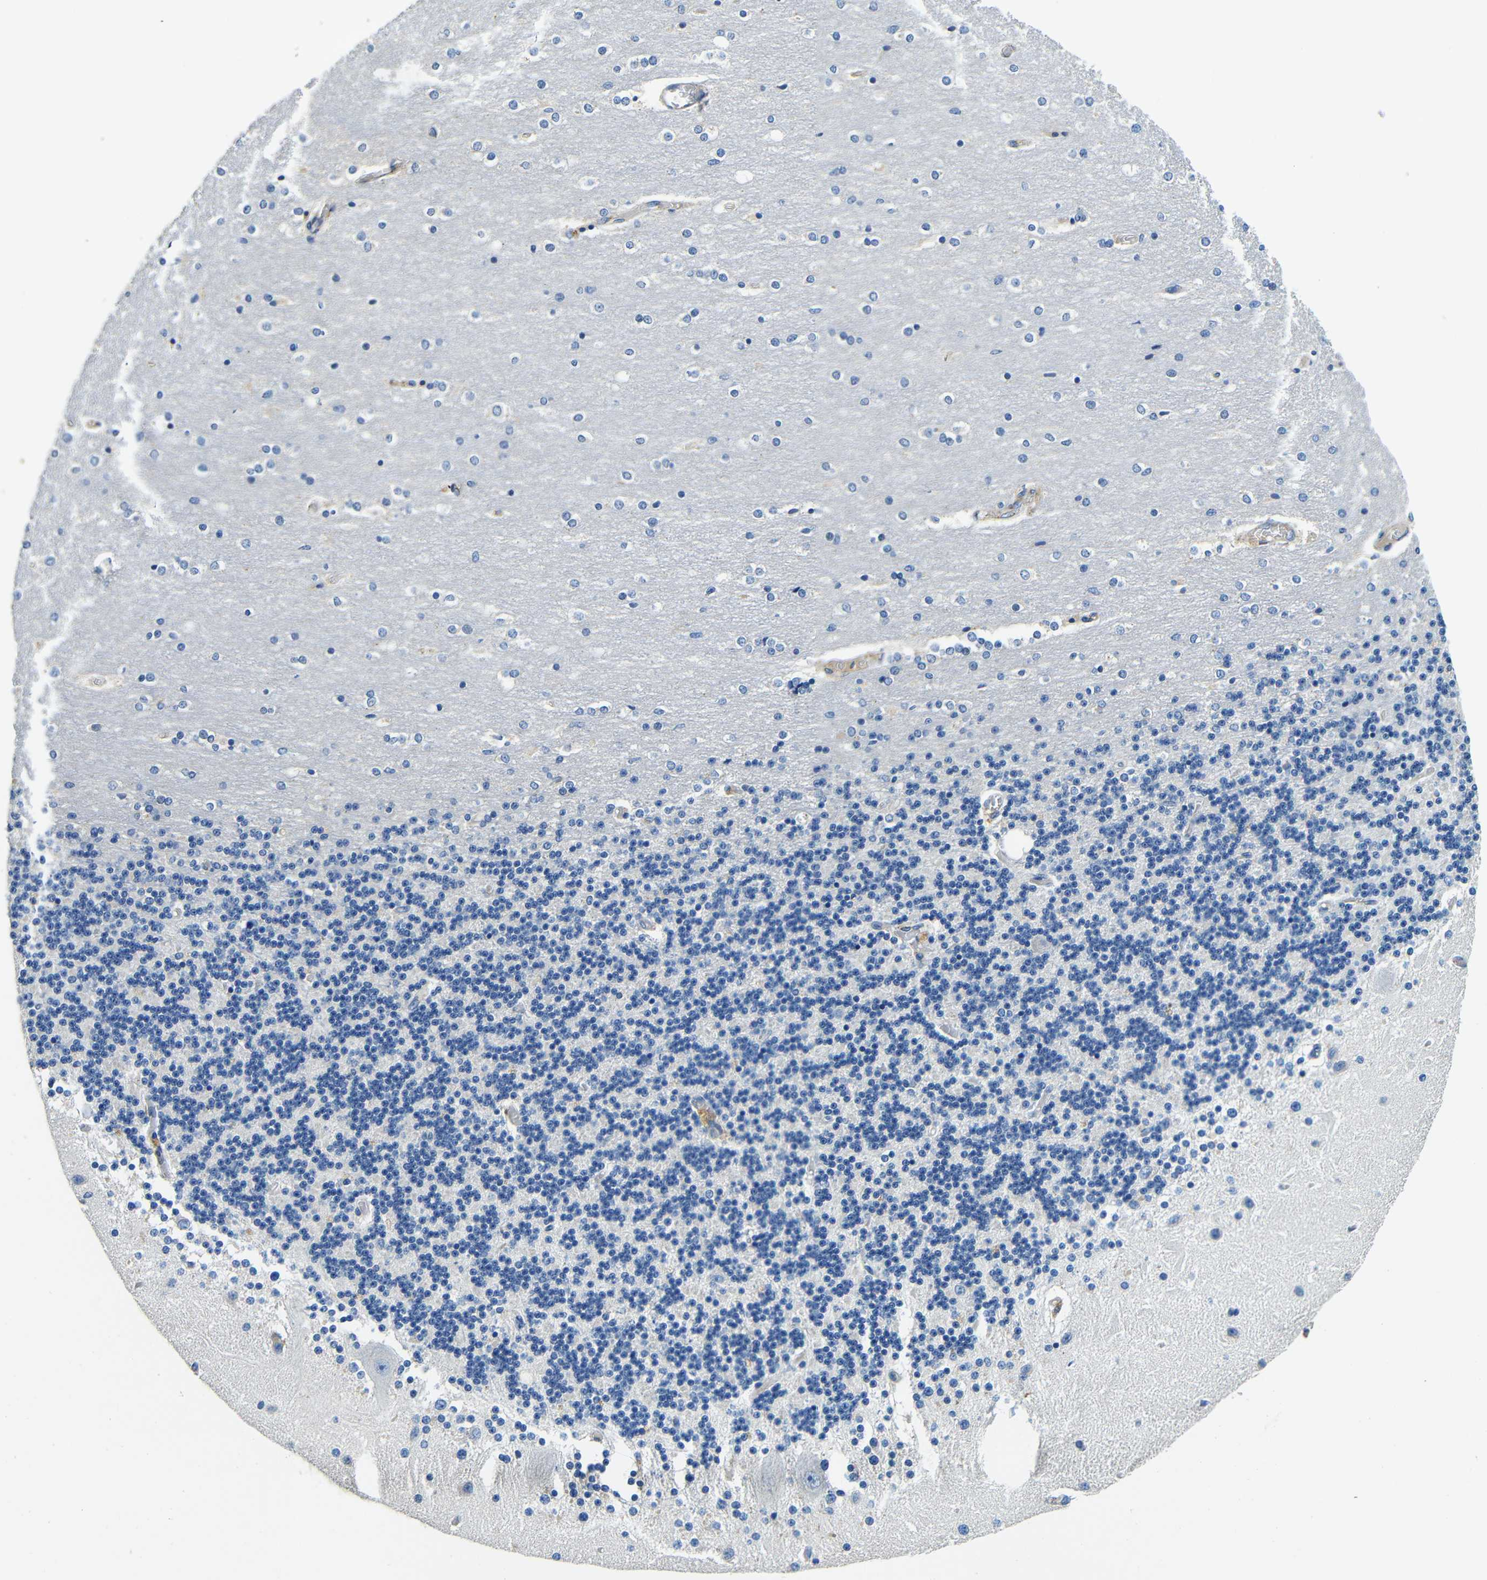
{"staining": {"intensity": "negative", "quantity": "none", "location": "none"}, "tissue": "cerebellum", "cell_type": "Cells in granular layer", "image_type": "normal", "snomed": [{"axis": "morphology", "description": "Normal tissue, NOS"}, {"axis": "topography", "description": "Cerebellum"}], "caption": "Immunohistochemistry of unremarkable human cerebellum displays no staining in cells in granular layer.", "gene": "FMO5", "patient": {"sex": "female", "age": 54}}